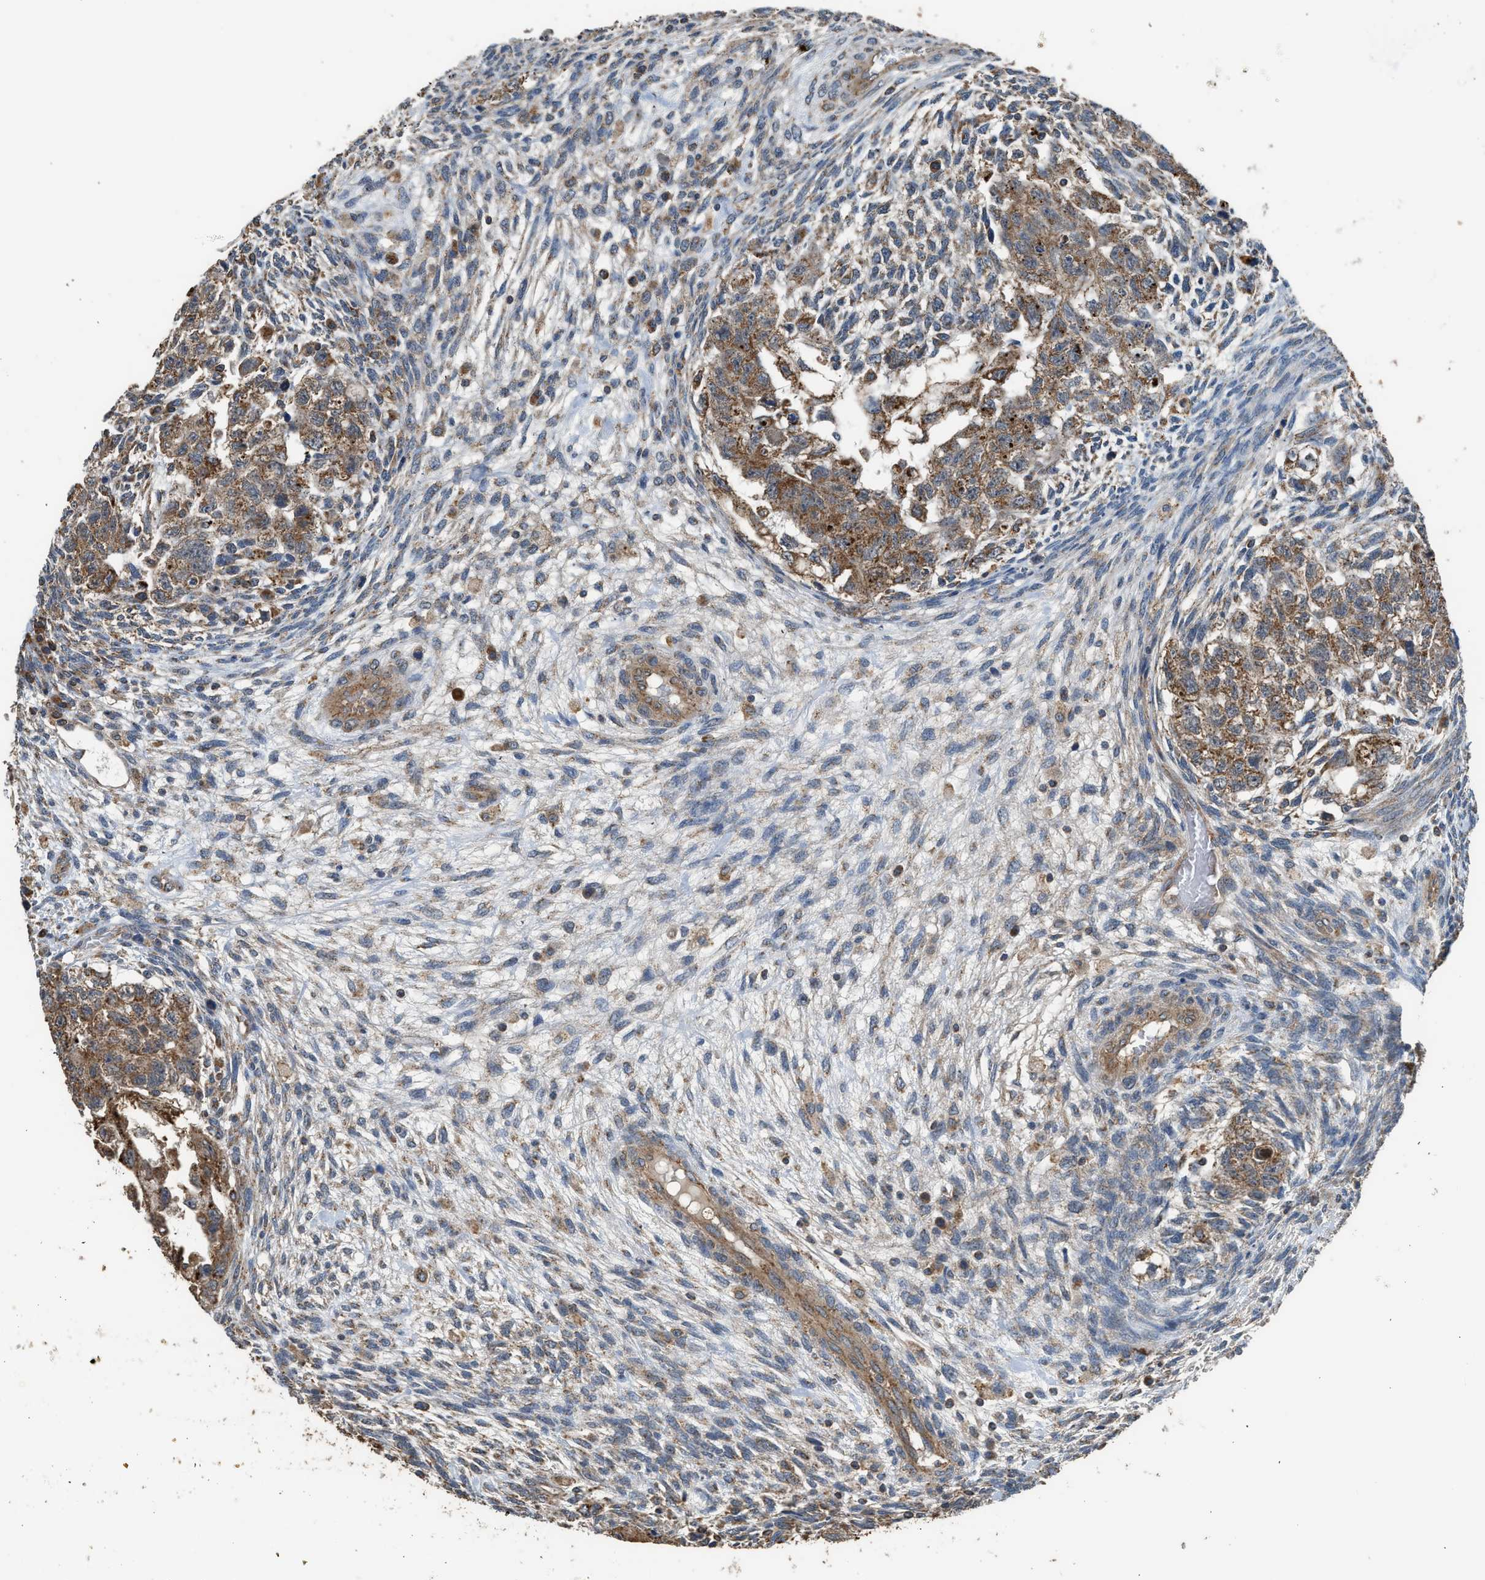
{"staining": {"intensity": "strong", "quantity": ">75%", "location": "cytoplasmic/membranous"}, "tissue": "testis cancer", "cell_type": "Tumor cells", "image_type": "cancer", "snomed": [{"axis": "morphology", "description": "Normal tissue, NOS"}, {"axis": "morphology", "description": "Carcinoma, Embryonal, NOS"}, {"axis": "topography", "description": "Testis"}], "caption": "Tumor cells exhibit high levels of strong cytoplasmic/membranous expression in about >75% of cells in human testis cancer. The protein is stained brown, and the nuclei are stained in blue (DAB (3,3'-diaminobenzidine) IHC with brightfield microscopy, high magnification).", "gene": "STARD3", "patient": {"sex": "male", "age": 36}}